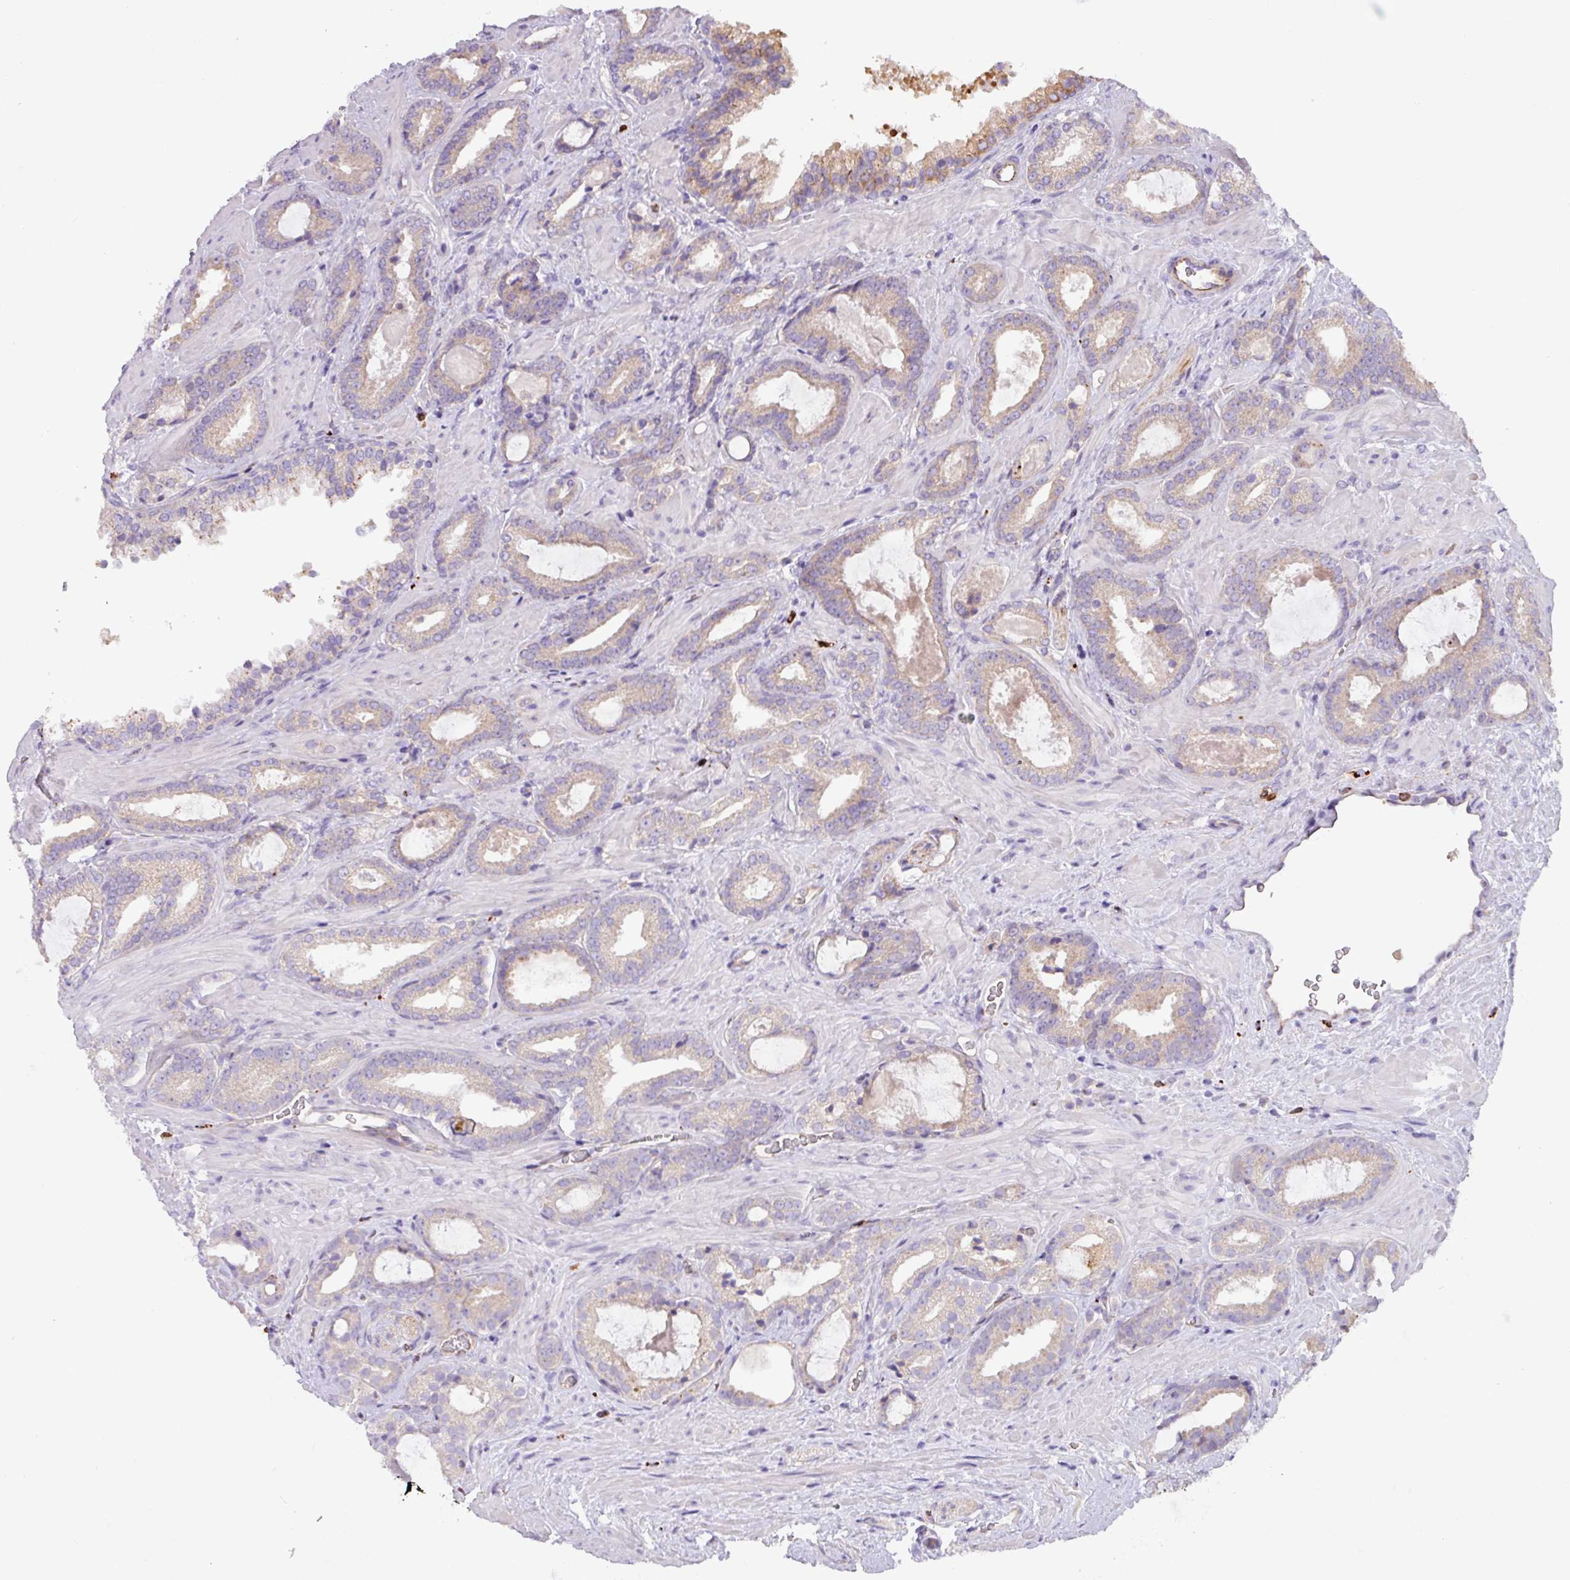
{"staining": {"intensity": "weak", "quantity": "25%-75%", "location": "cytoplasmic/membranous"}, "tissue": "prostate cancer", "cell_type": "Tumor cells", "image_type": "cancer", "snomed": [{"axis": "morphology", "description": "Adenocarcinoma, Low grade"}, {"axis": "topography", "description": "Prostate"}], "caption": "Prostate cancer was stained to show a protein in brown. There is low levels of weak cytoplasmic/membranous staining in approximately 25%-75% of tumor cells.", "gene": "MRM2", "patient": {"sex": "male", "age": 62}}